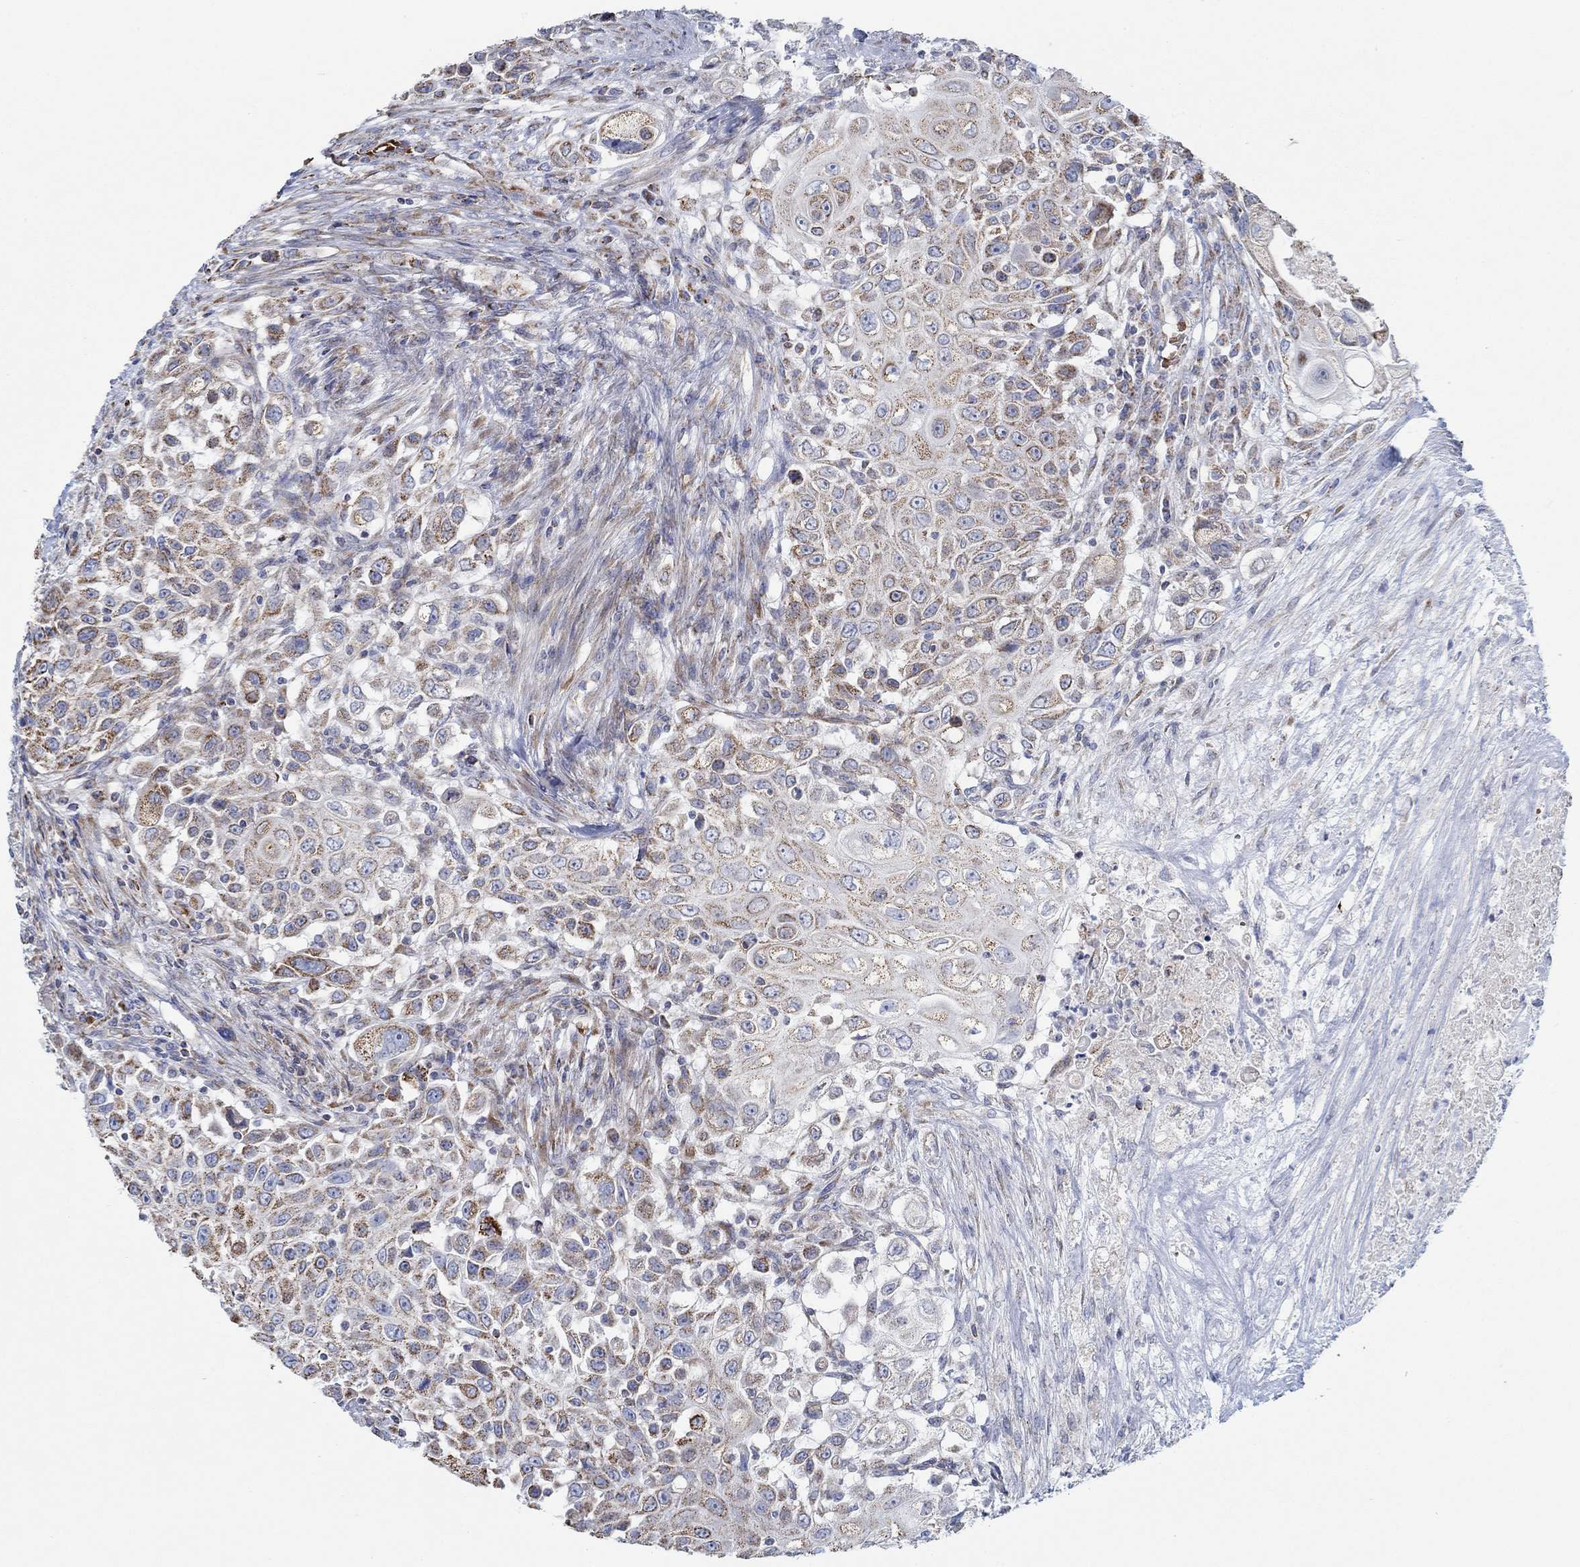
{"staining": {"intensity": "strong", "quantity": ">75%", "location": "cytoplasmic/membranous"}, "tissue": "urothelial cancer", "cell_type": "Tumor cells", "image_type": "cancer", "snomed": [{"axis": "morphology", "description": "Urothelial carcinoma, High grade"}, {"axis": "topography", "description": "Urinary bladder"}], "caption": "High-grade urothelial carcinoma was stained to show a protein in brown. There is high levels of strong cytoplasmic/membranous expression in about >75% of tumor cells. The protein of interest is shown in brown color, while the nuclei are stained blue.", "gene": "GLOD5", "patient": {"sex": "female", "age": 56}}